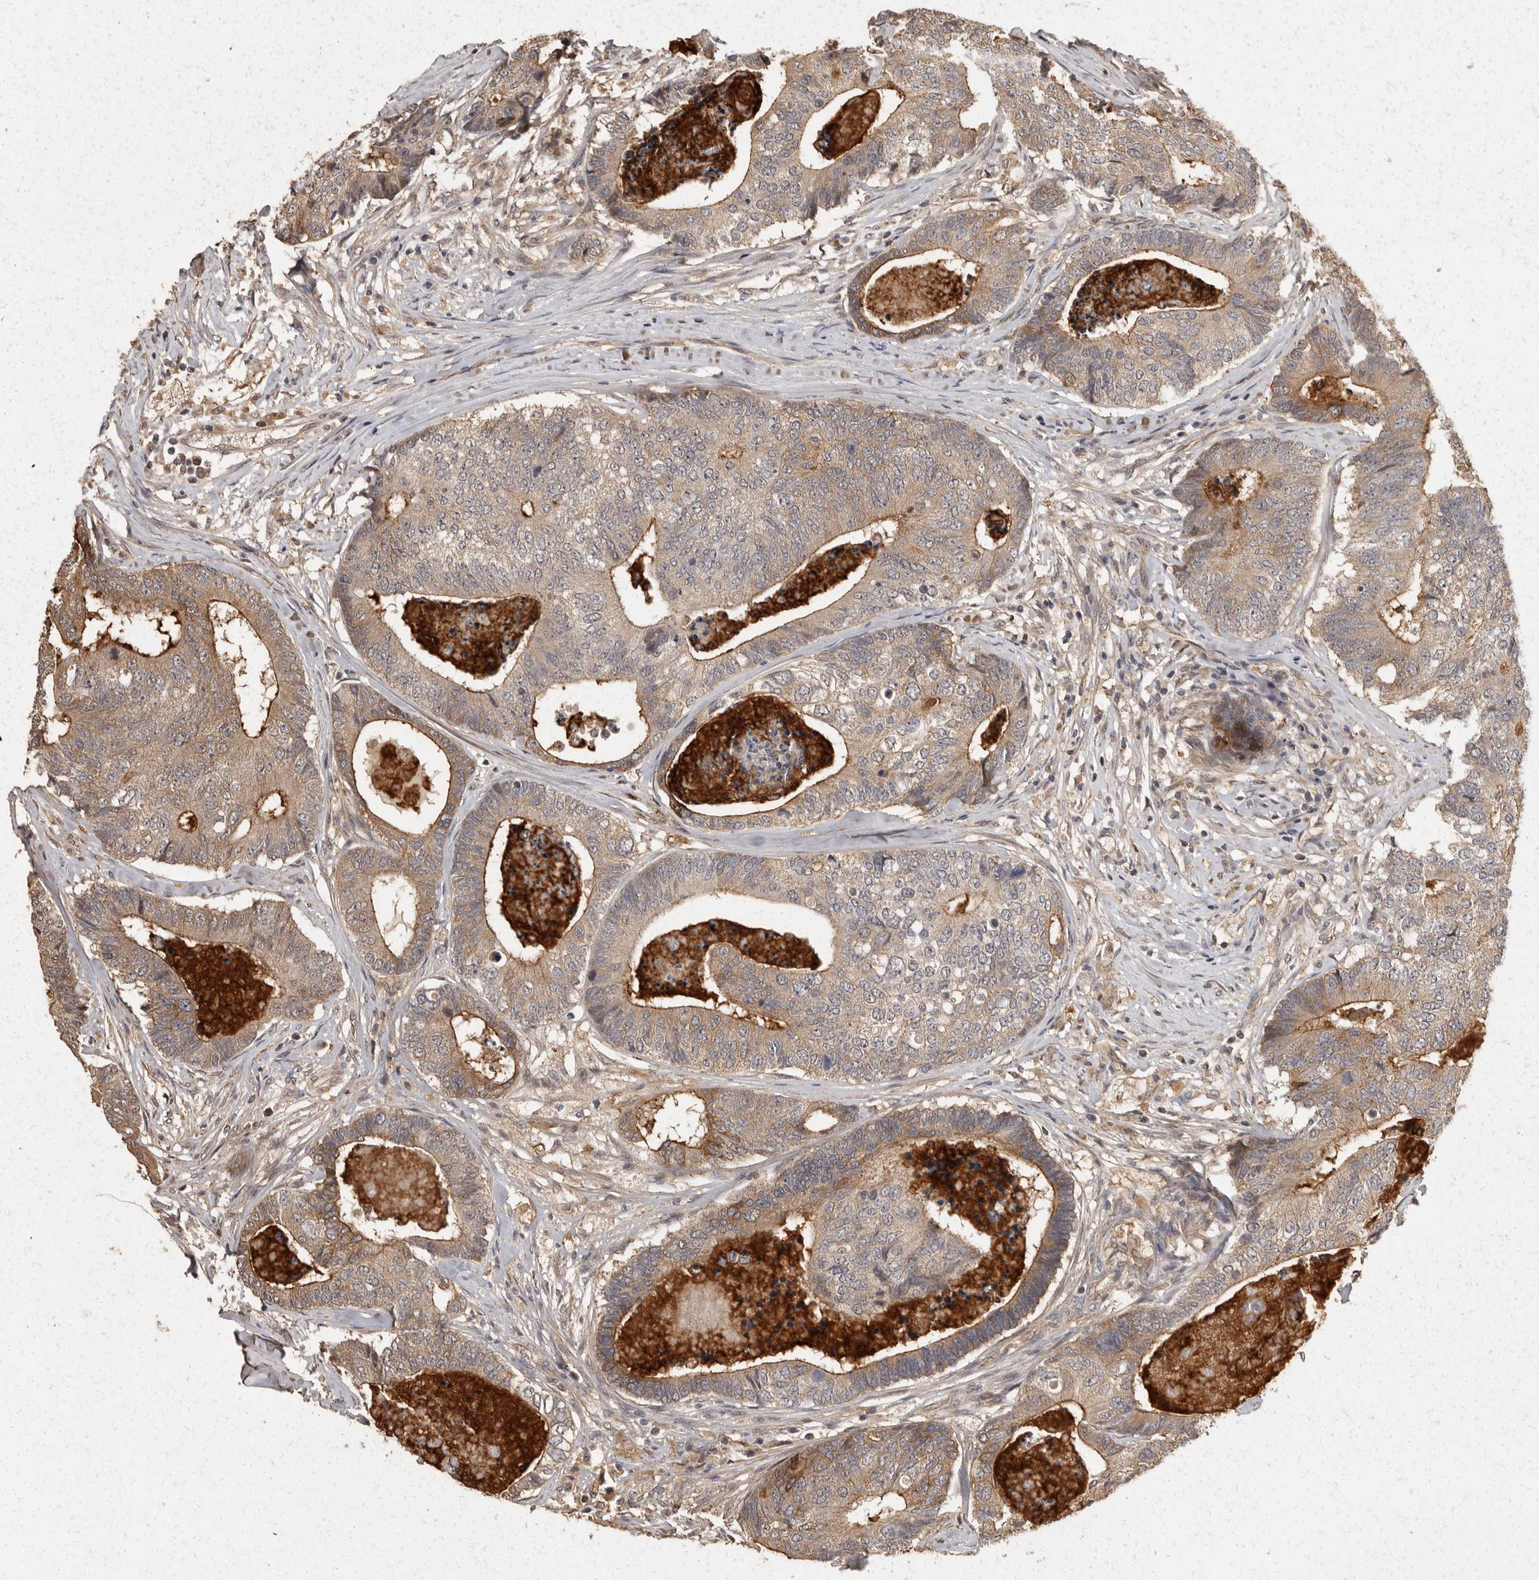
{"staining": {"intensity": "moderate", "quantity": "25%-75%", "location": "cytoplasmic/membranous"}, "tissue": "colorectal cancer", "cell_type": "Tumor cells", "image_type": "cancer", "snomed": [{"axis": "morphology", "description": "Adenocarcinoma, NOS"}, {"axis": "topography", "description": "Colon"}], "caption": "Approximately 25%-75% of tumor cells in colorectal cancer show moderate cytoplasmic/membranous protein positivity as visualized by brown immunohistochemical staining.", "gene": "BAIAP2", "patient": {"sex": "female", "age": 67}}